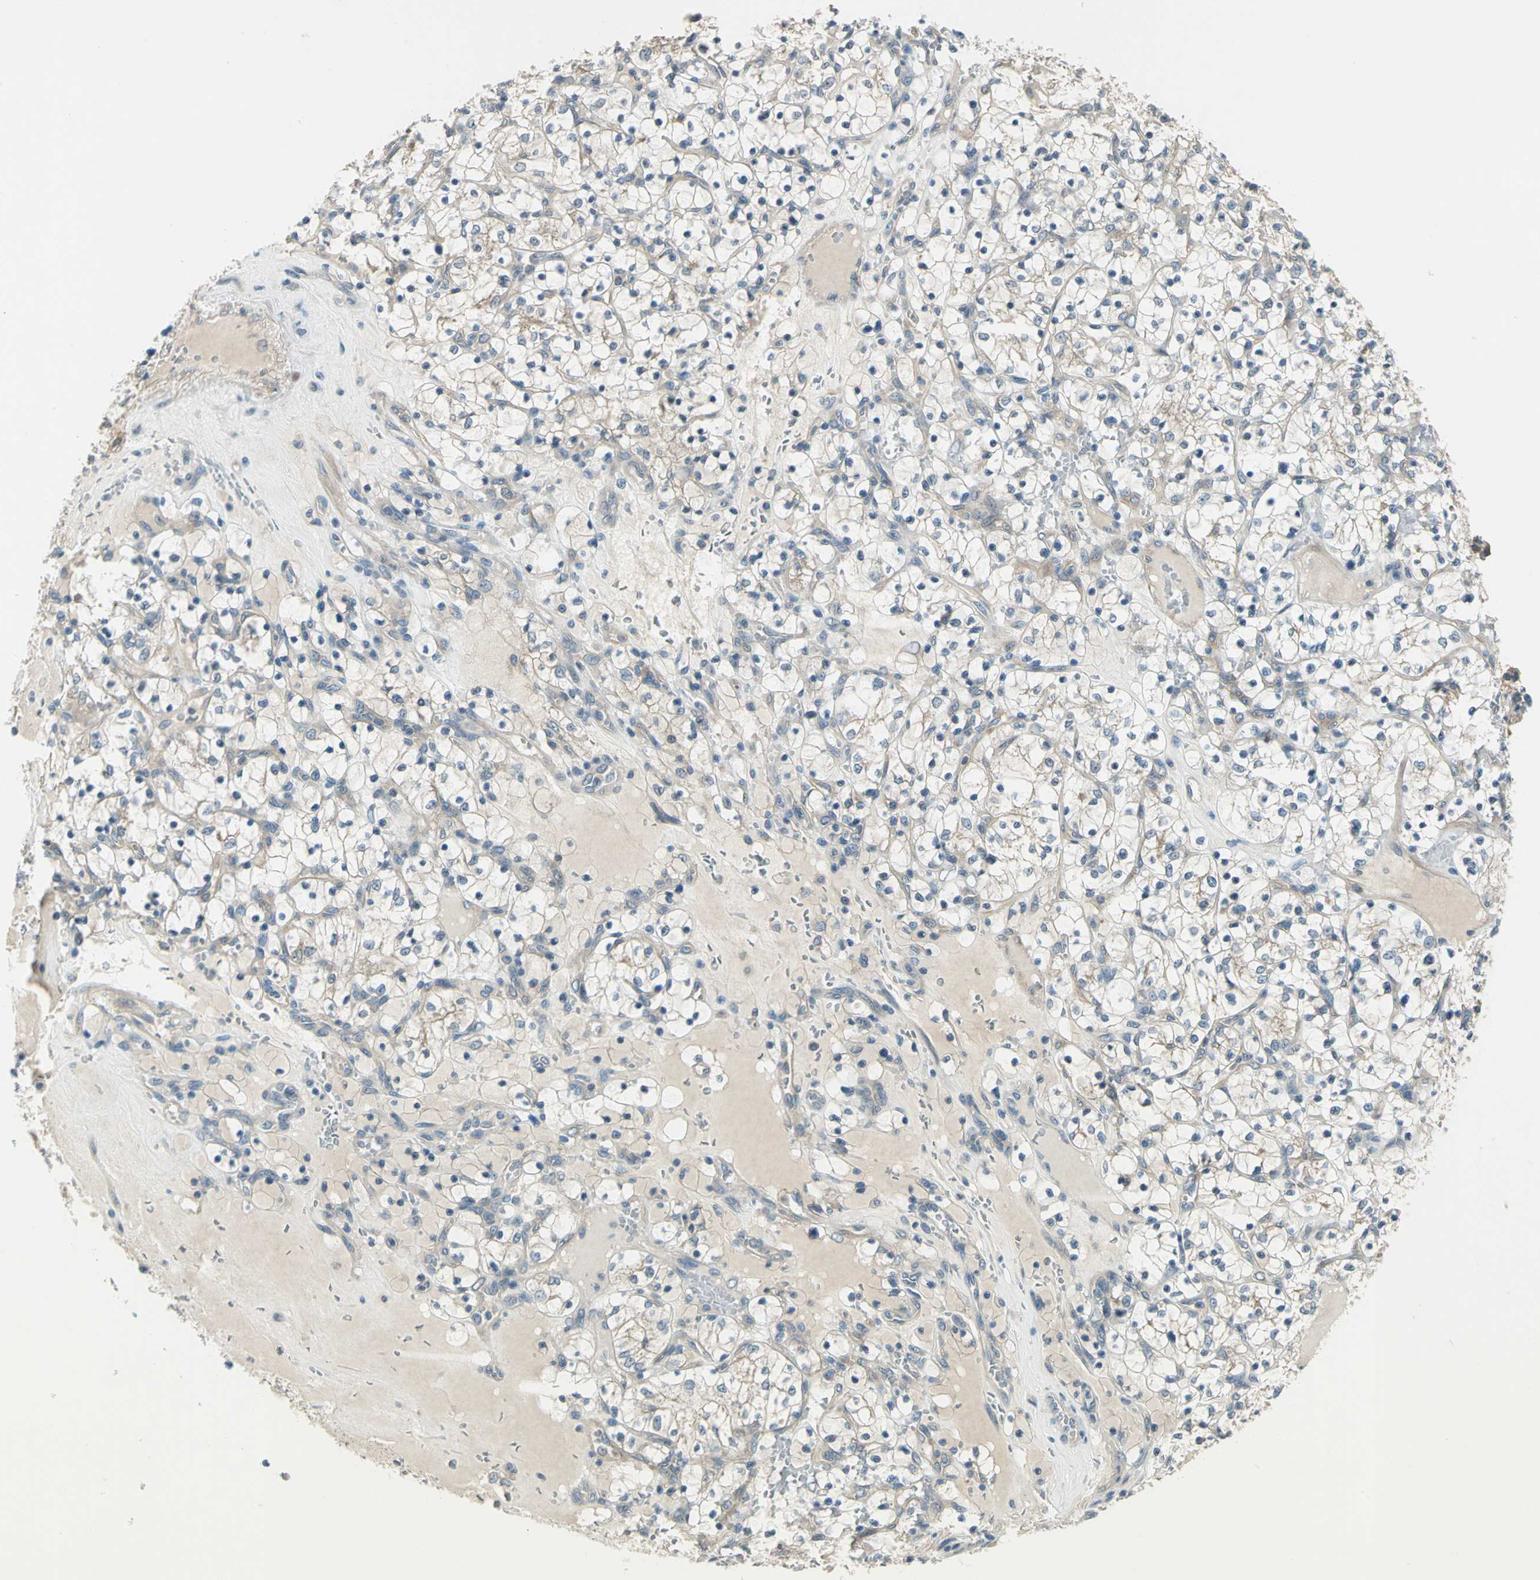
{"staining": {"intensity": "weak", "quantity": "<25%", "location": "cytoplasmic/membranous"}, "tissue": "renal cancer", "cell_type": "Tumor cells", "image_type": "cancer", "snomed": [{"axis": "morphology", "description": "Adenocarcinoma, NOS"}, {"axis": "topography", "description": "Kidney"}], "caption": "This is an immunohistochemistry (IHC) photomicrograph of human renal cancer. There is no expression in tumor cells.", "gene": "PRKAA1", "patient": {"sex": "female", "age": 69}}